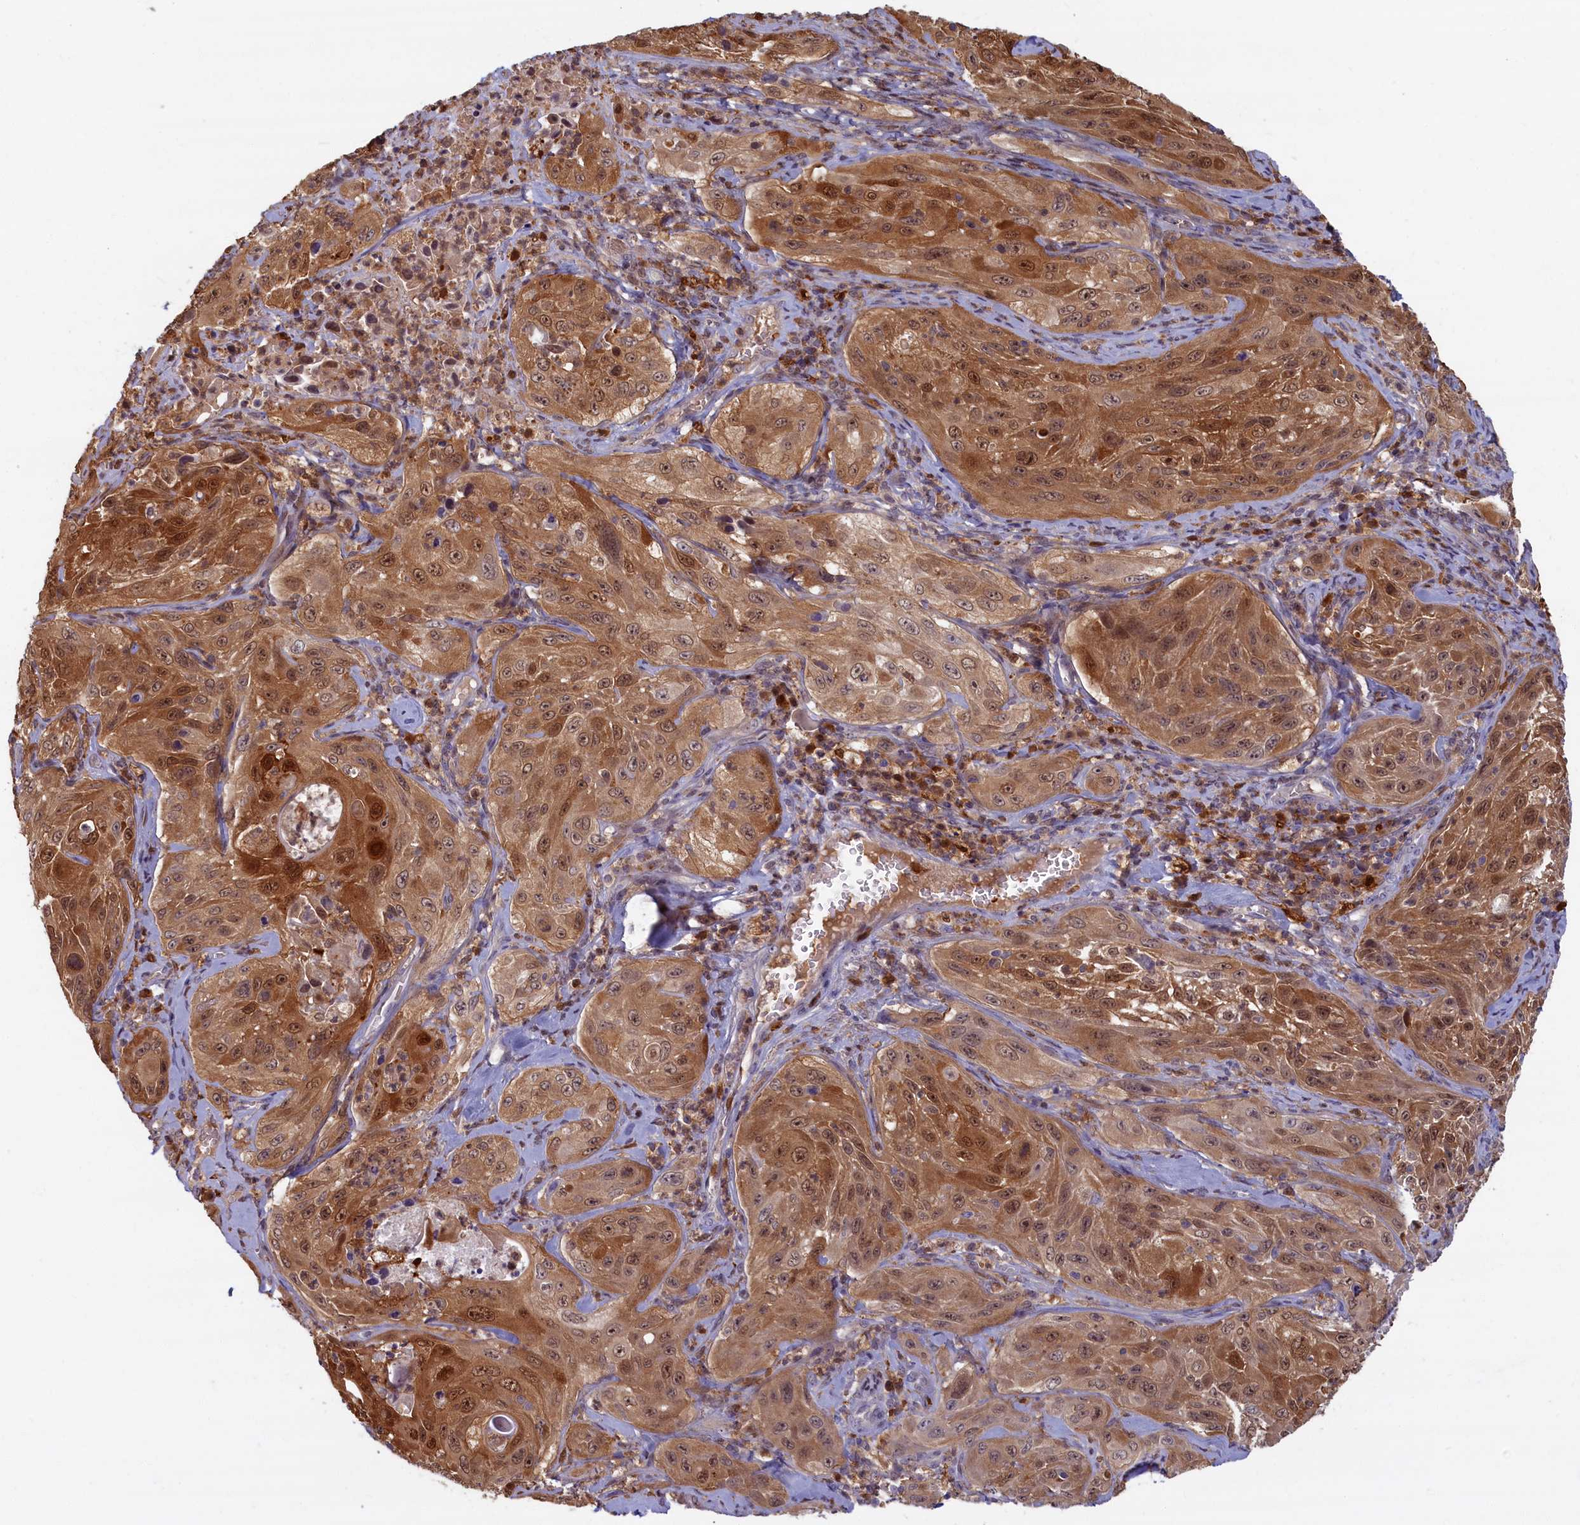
{"staining": {"intensity": "moderate", "quantity": ">75%", "location": "cytoplasmic/membranous,nuclear"}, "tissue": "cervical cancer", "cell_type": "Tumor cells", "image_type": "cancer", "snomed": [{"axis": "morphology", "description": "Squamous cell carcinoma, NOS"}, {"axis": "topography", "description": "Cervix"}], "caption": "The photomicrograph demonstrates immunohistochemical staining of cervical squamous cell carcinoma. There is moderate cytoplasmic/membranous and nuclear expression is identified in approximately >75% of tumor cells. Ihc stains the protein of interest in brown and the nuclei are stained blue.", "gene": "BLVRB", "patient": {"sex": "female", "age": 42}}